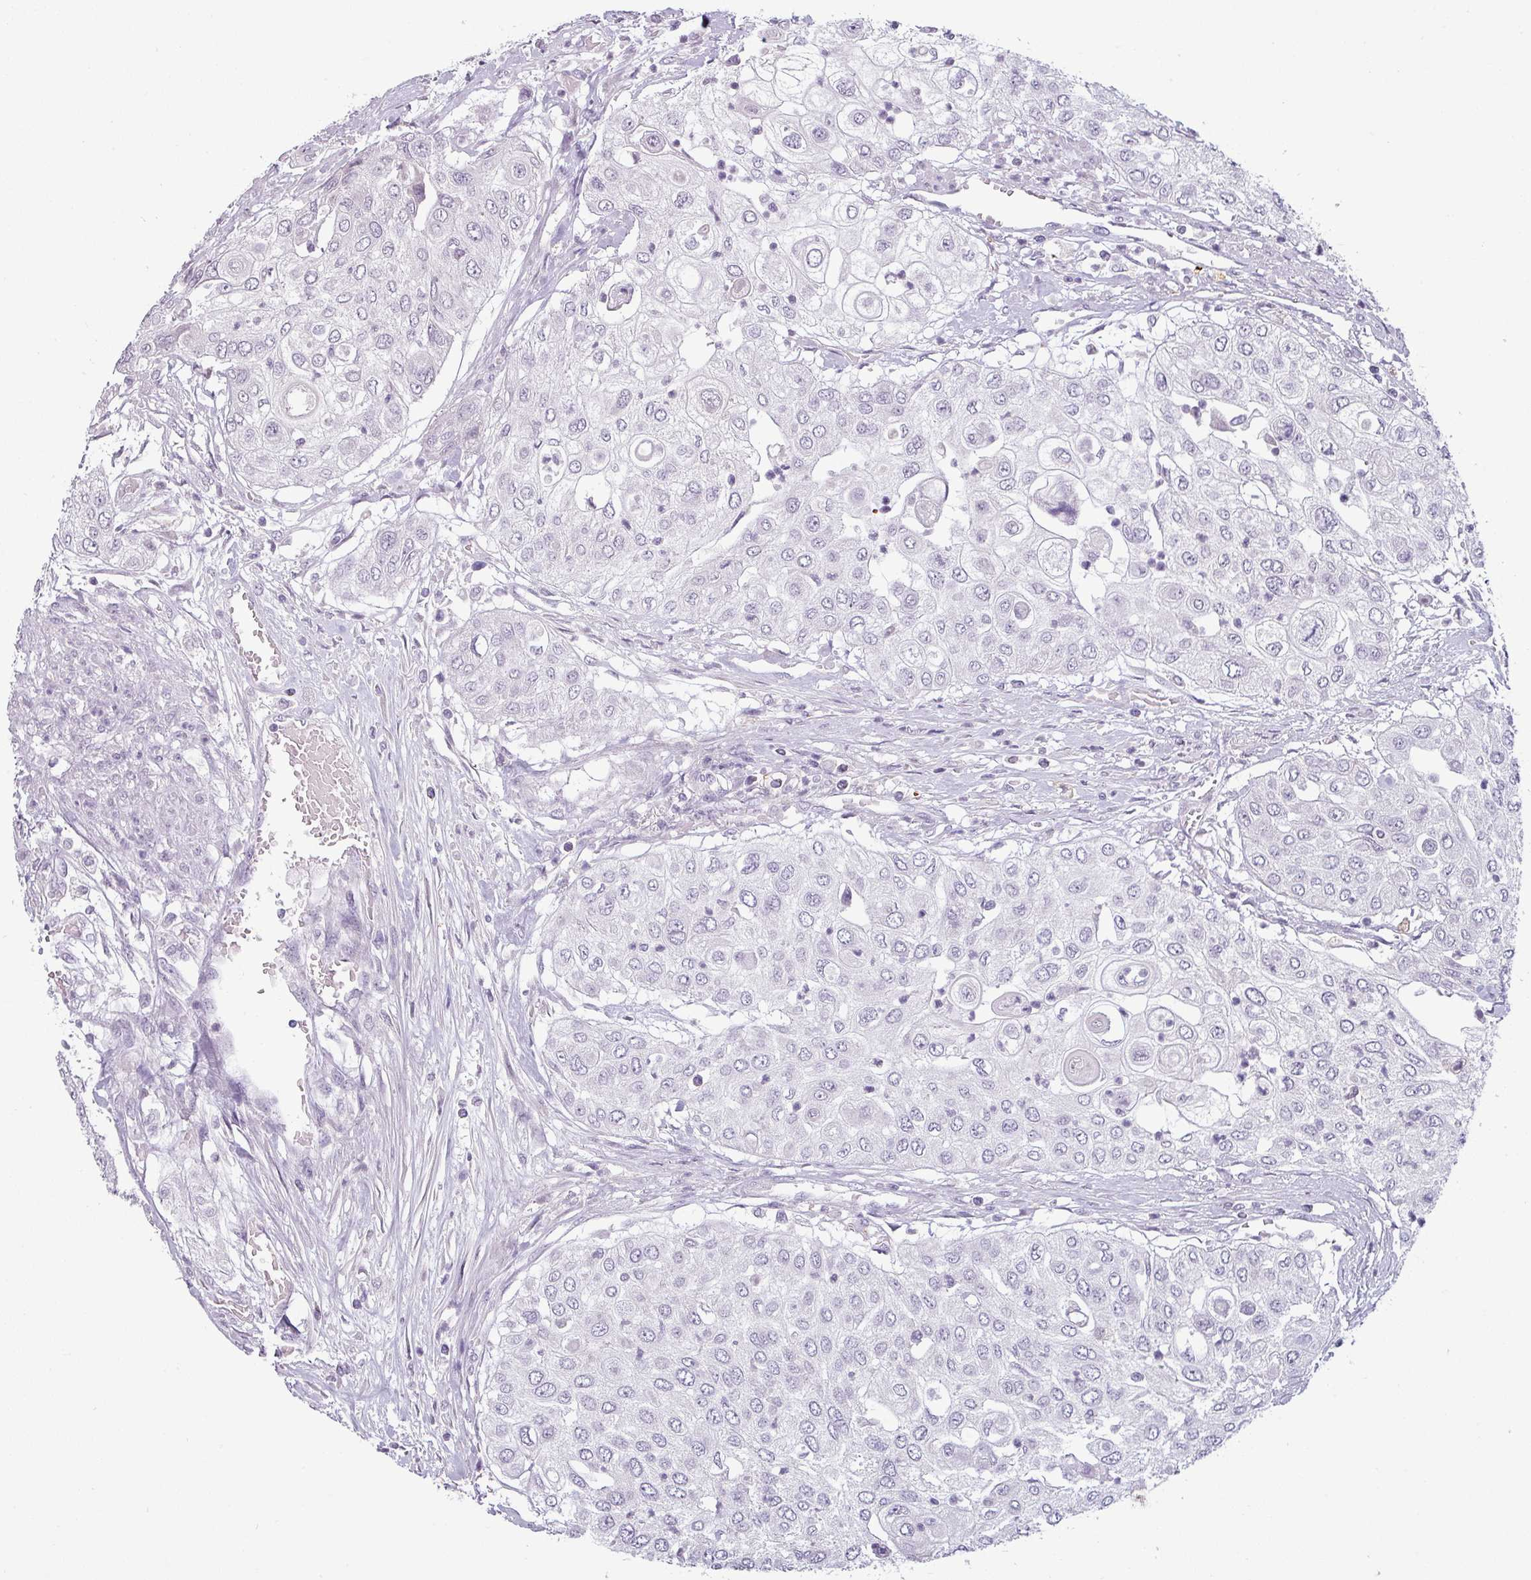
{"staining": {"intensity": "negative", "quantity": "none", "location": "none"}, "tissue": "urothelial cancer", "cell_type": "Tumor cells", "image_type": "cancer", "snomed": [{"axis": "morphology", "description": "Urothelial carcinoma, High grade"}, {"axis": "topography", "description": "Urinary bladder"}], "caption": "High-grade urothelial carcinoma stained for a protein using IHC reveals no positivity tumor cells.", "gene": "SLC26A9", "patient": {"sex": "female", "age": 79}}